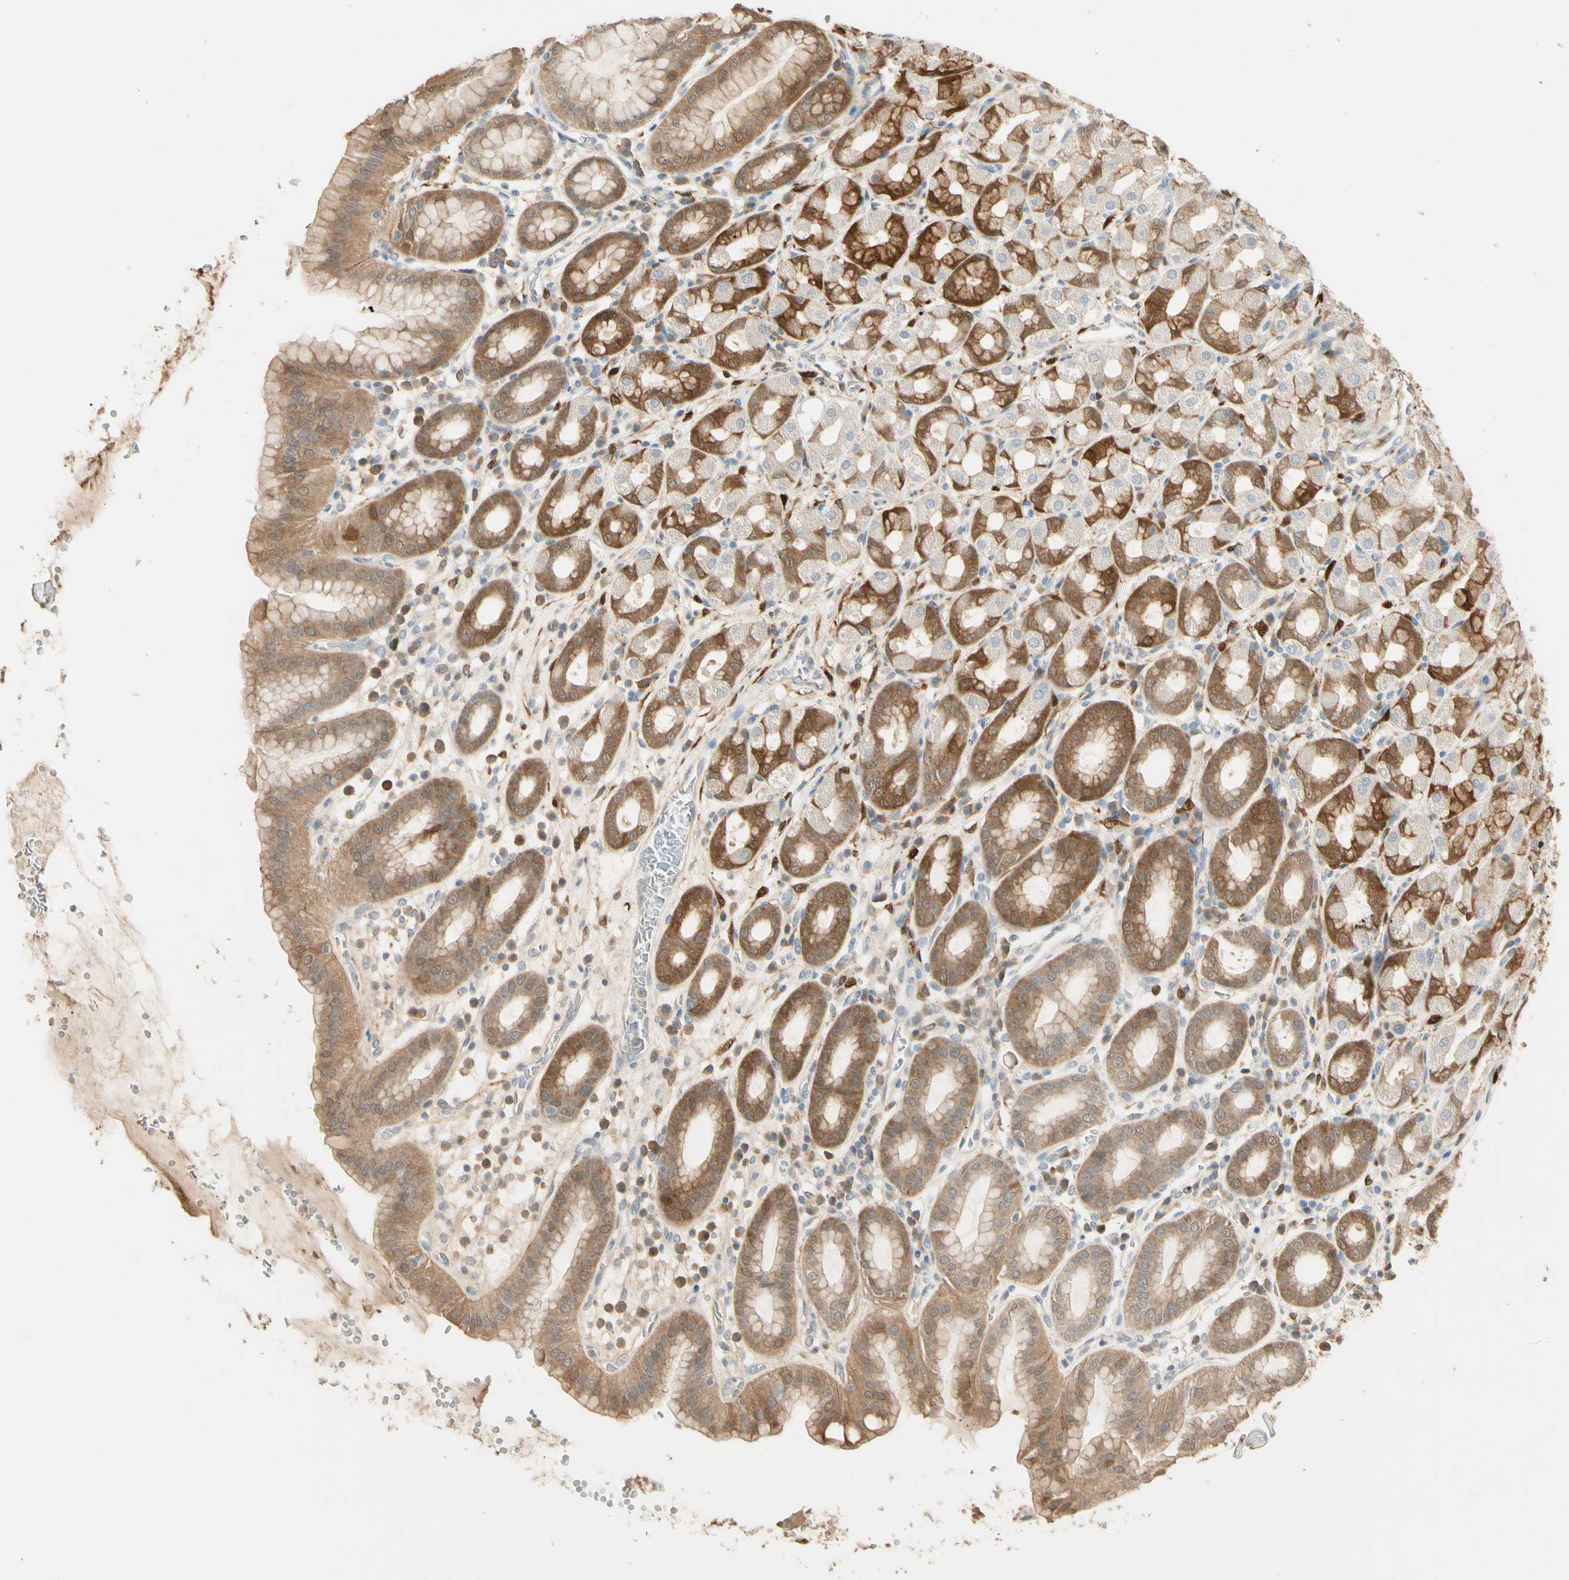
{"staining": {"intensity": "moderate", "quantity": ">75%", "location": "cytoplasmic/membranous"}, "tissue": "stomach", "cell_type": "Glandular cells", "image_type": "normal", "snomed": [{"axis": "morphology", "description": "Normal tissue, NOS"}, {"axis": "topography", "description": "Stomach, upper"}], "caption": "Immunohistochemical staining of benign human stomach shows >75% levels of moderate cytoplasmic/membranous protein positivity in approximately >75% of glandular cells.", "gene": "GNE", "patient": {"sex": "male", "age": 68}}